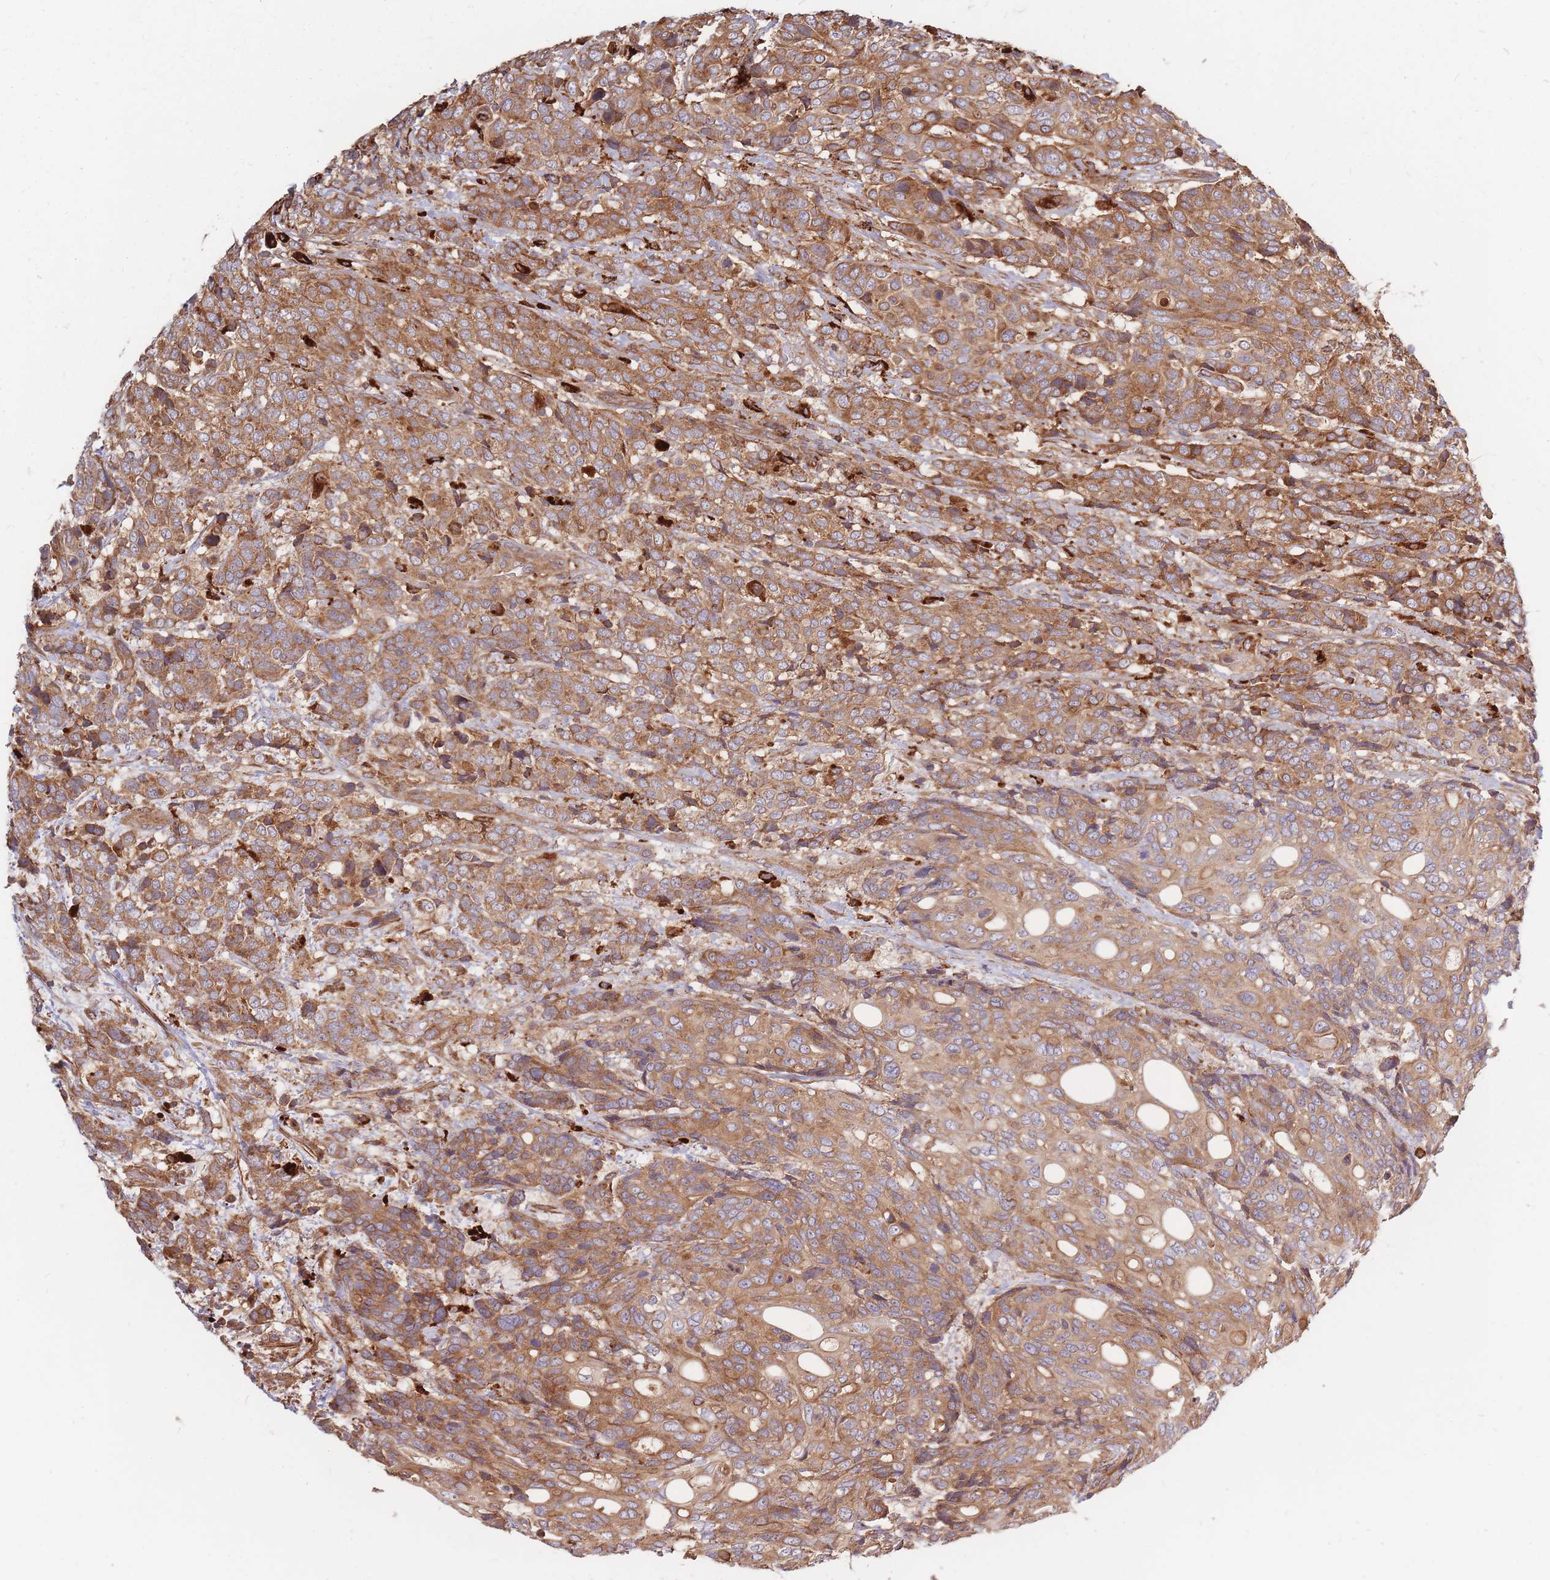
{"staining": {"intensity": "moderate", "quantity": ">75%", "location": "cytoplasmic/membranous"}, "tissue": "urothelial cancer", "cell_type": "Tumor cells", "image_type": "cancer", "snomed": [{"axis": "morphology", "description": "Urothelial carcinoma, High grade"}, {"axis": "topography", "description": "Urinary bladder"}], "caption": "This image displays urothelial cancer stained with immunohistochemistry (IHC) to label a protein in brown. The cytoplasmic/membranous of tumor cells show moderate positivity for the protein. Nuclei are counter-stained blue.", "gene": "RASSF2", "patient": {"sex": "female", "age": 70}}